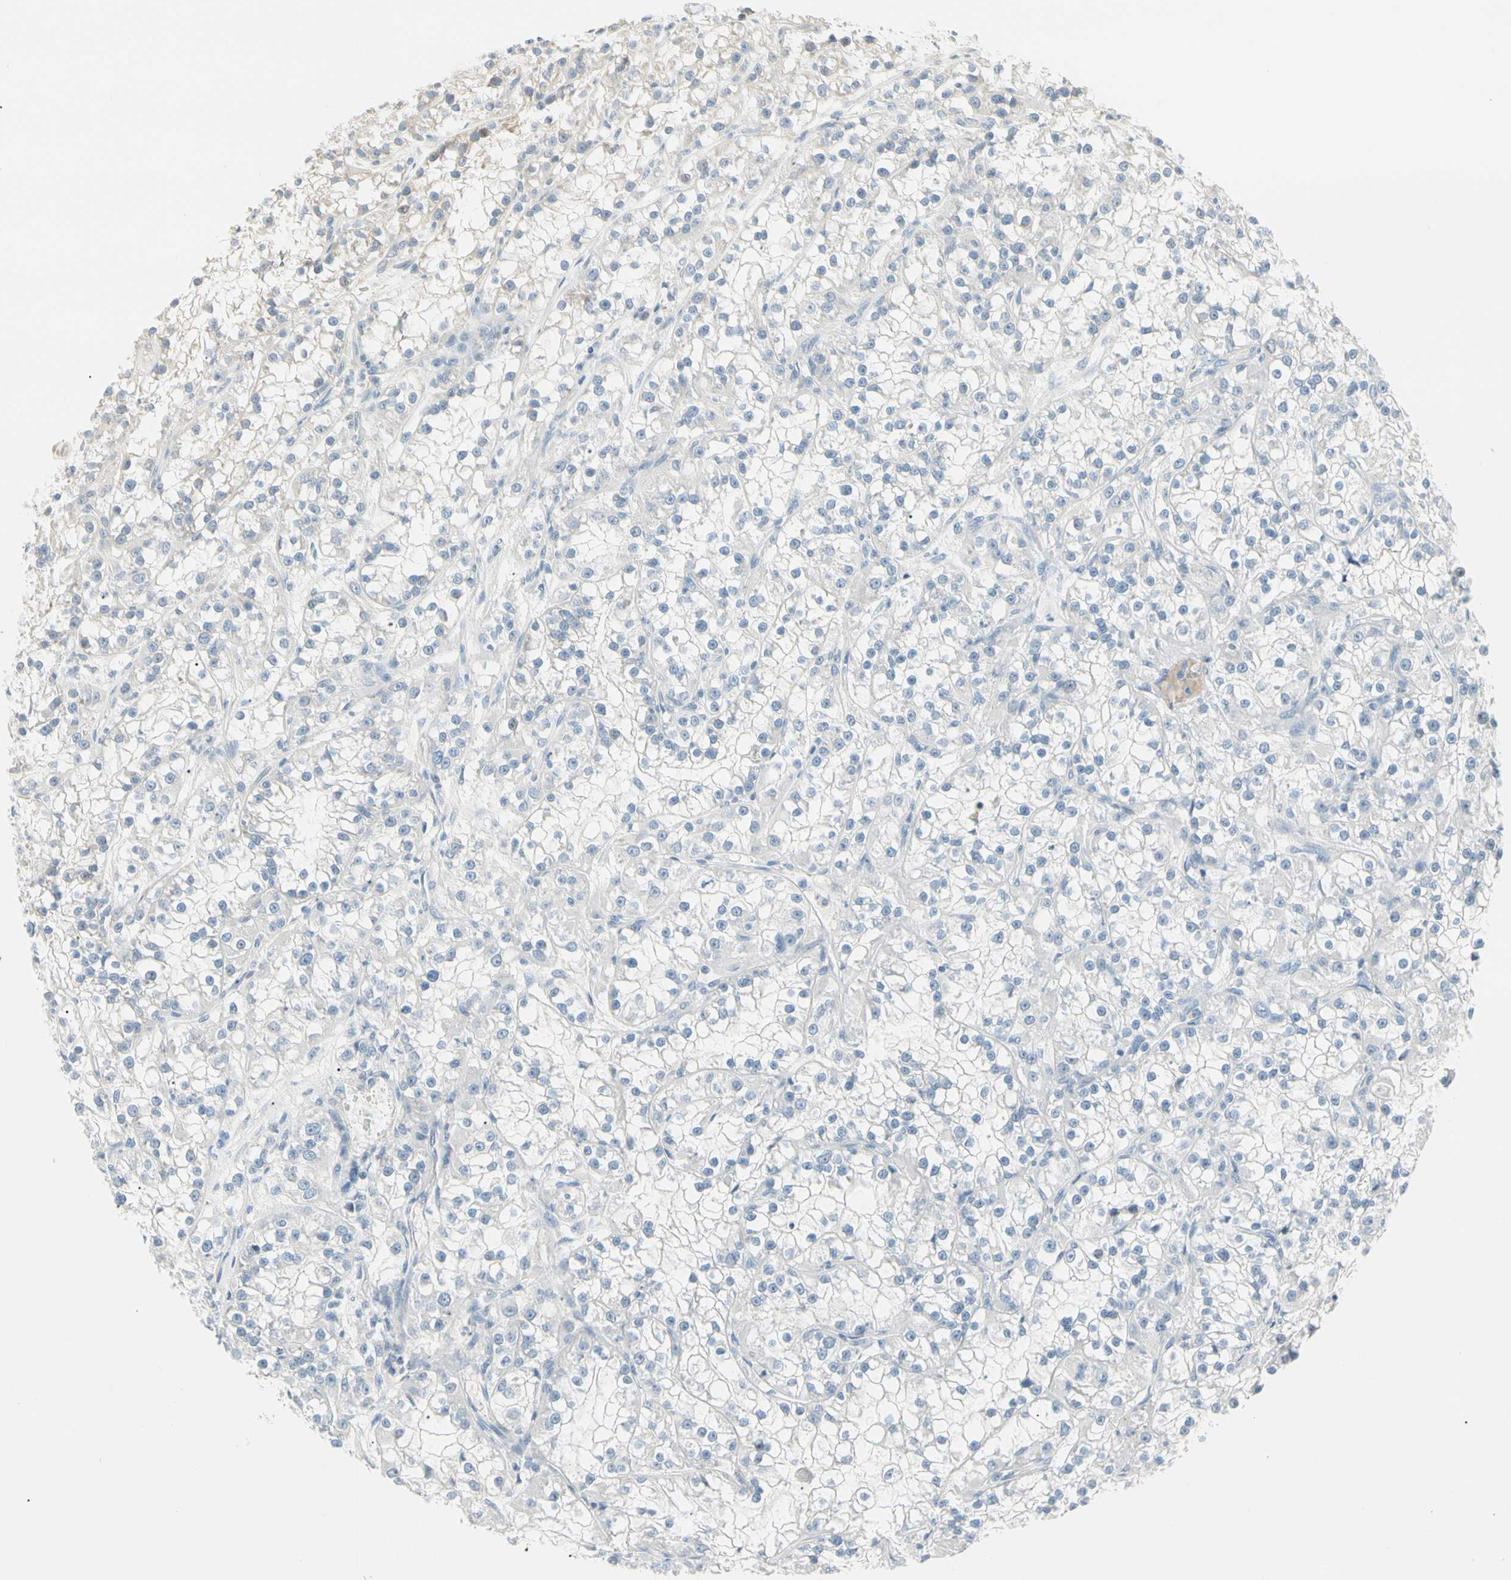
{"staining": {"intensity": "negative", "quantity": "none", "location": "none"}, "tissue": "renal cancer", "cell_type": "Tumor cells", "image_type": "cancer", "snomed": [{"axis": "morphology", "description": "Adenocarcinoma, NOS"}, {"axis": "topography", "description": "Kidney"}], "caption": "DAB immunohistochemical staining of human renal cancer (adenocarcinoma) reveals no significant staining in tumor cells.", "gene": "ALDH18A1", "patient": {"sex": "female", "age": 52}}